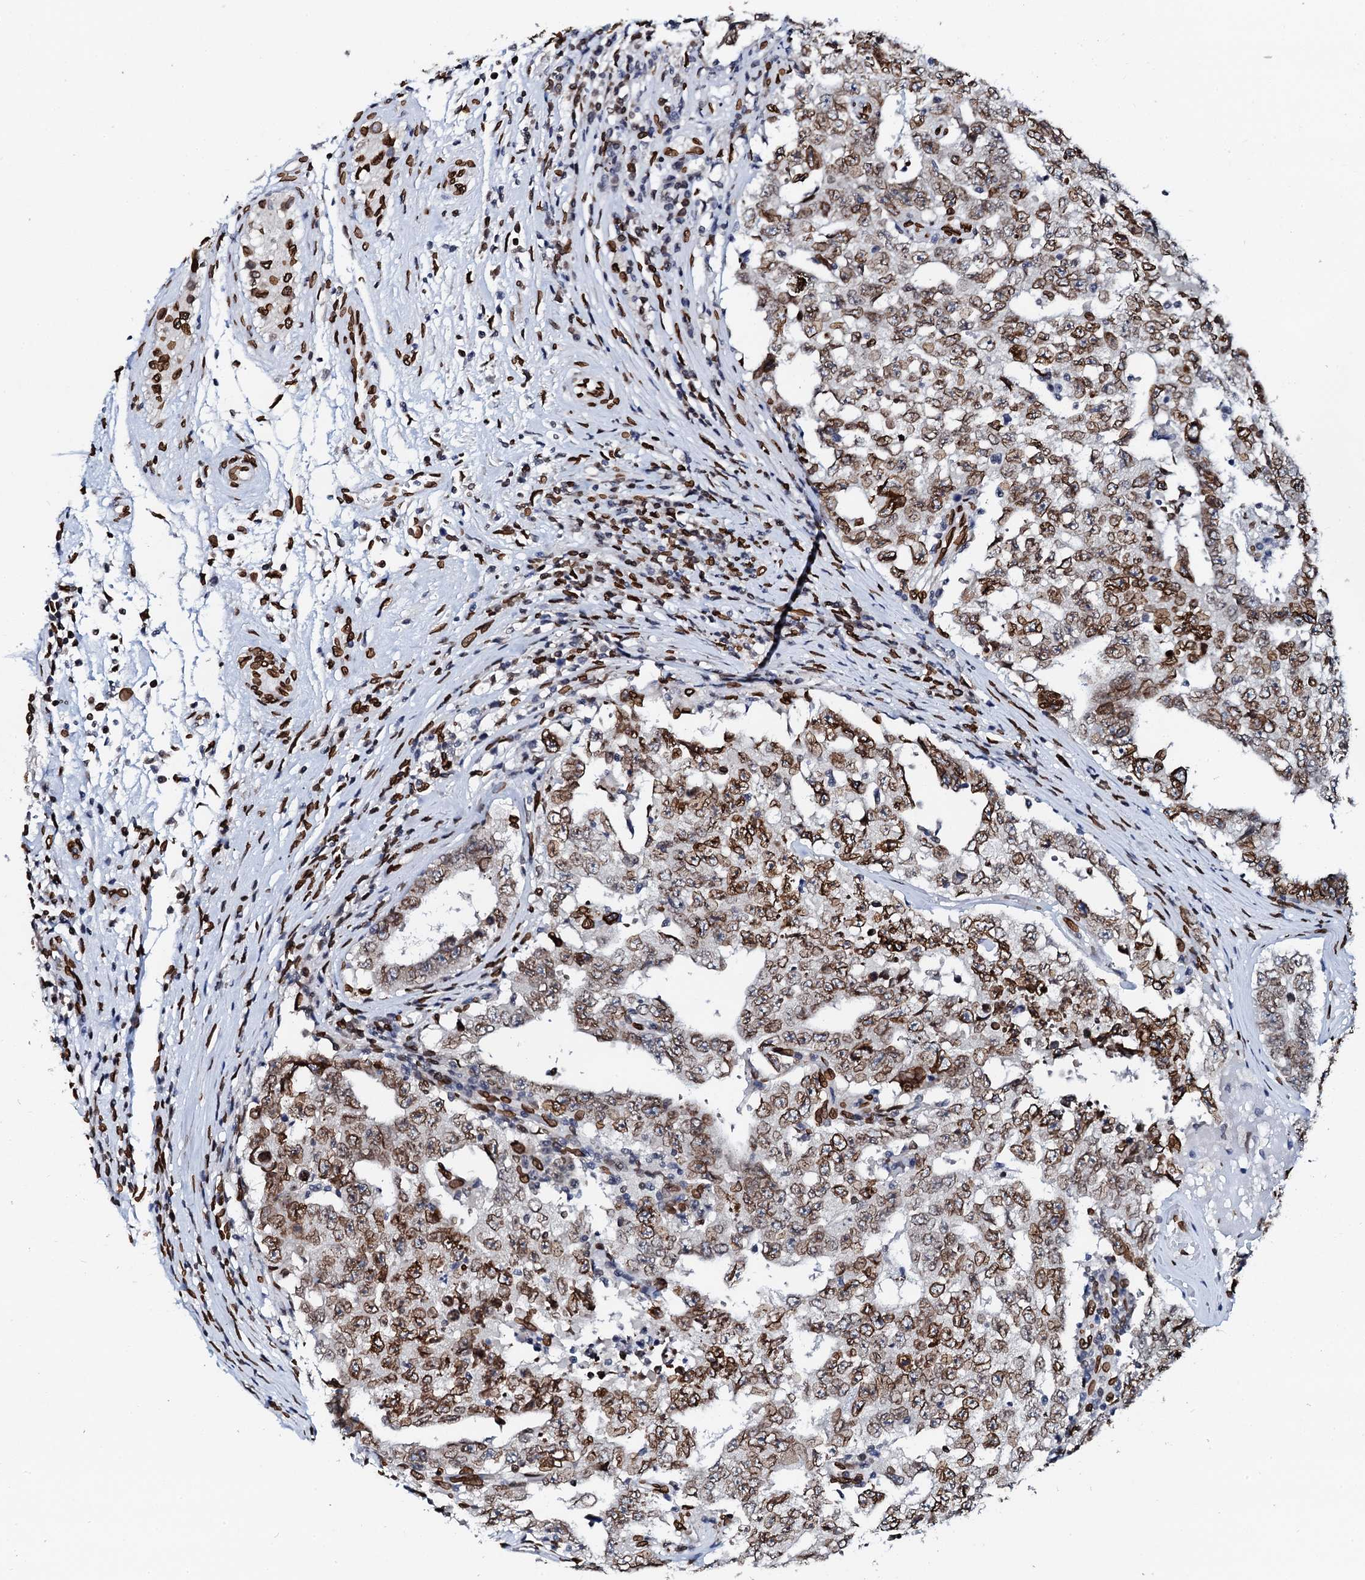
{"staining": {"intensity": "moderate", "quantity": ">75%", "location": "cytoplasmic/membranous,nuclear"}, "tissue": "testis cancer", "cell_type": "Tumor cells", "image_type": "cancer", "snomed": [{"axis": "morphology", "description": "Carcinoma, Embryonal, NOS"}, {"axis": "topography", "description": "Testis"}], "caption": "Testis cancer (embryonal carcinoma) stained with DAB immunohistochemistry (IHC) displays medium levels of moderate cytoplasmic/membranous and nuclear positivity in approximately >75% of tumor cells.", "gene": "KATNAL2", "patient": {"sex": "male", "age": 26}}